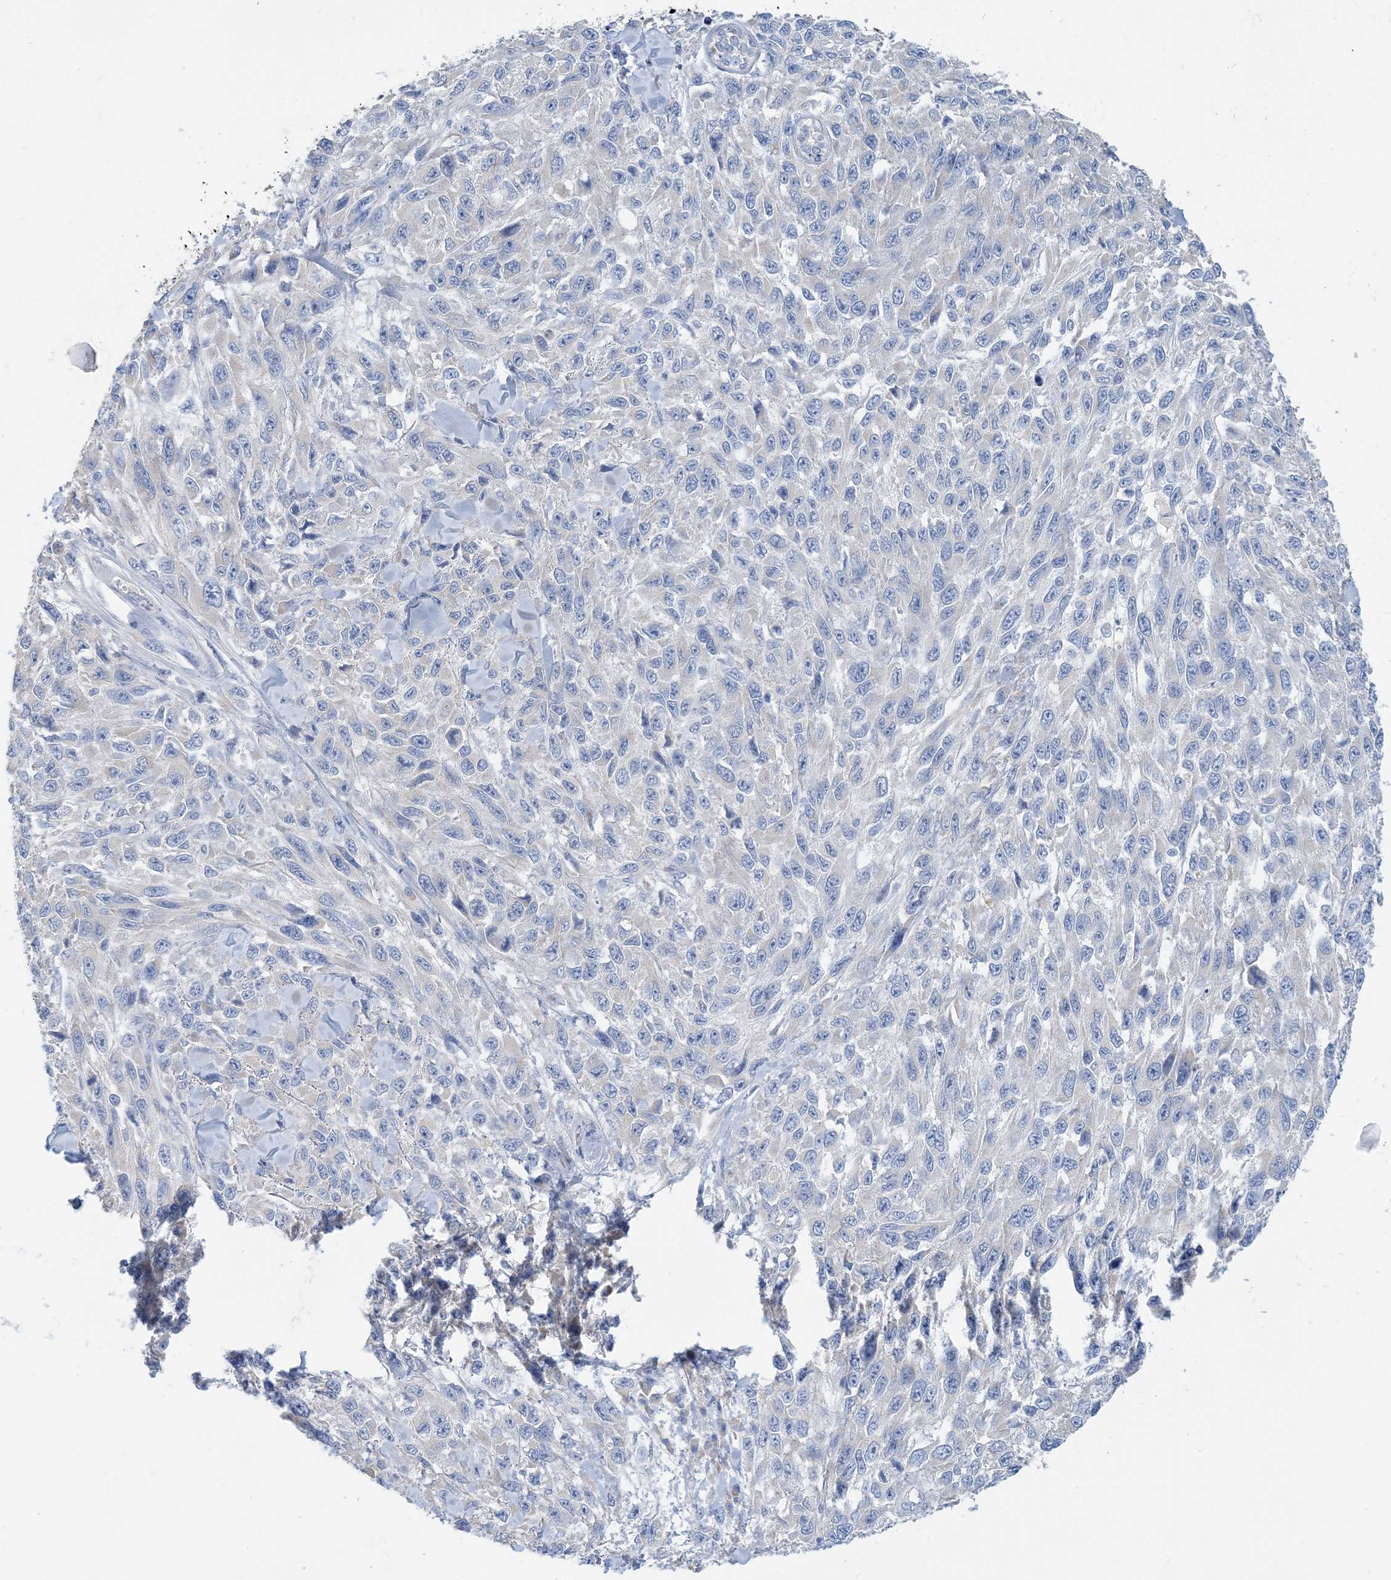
{"staining": {"intensity": "negative", "quantity": "none", "location": "none"}, "tissue": "melanoma", "cell_type": "Tumor cells", "image_type": "cancer", "snomed": [{"axis": "morphology", "description": "Malignant melanoma, NOS"}, {"axis": "topography", "description": "Skin"}], "caption": "DAB immunohistochemical staining of human melanoma demonstrates no significant staining in tumor cells.", "gene": "ZCCHC18", "patient": {"sex": "female", "age": 96}}